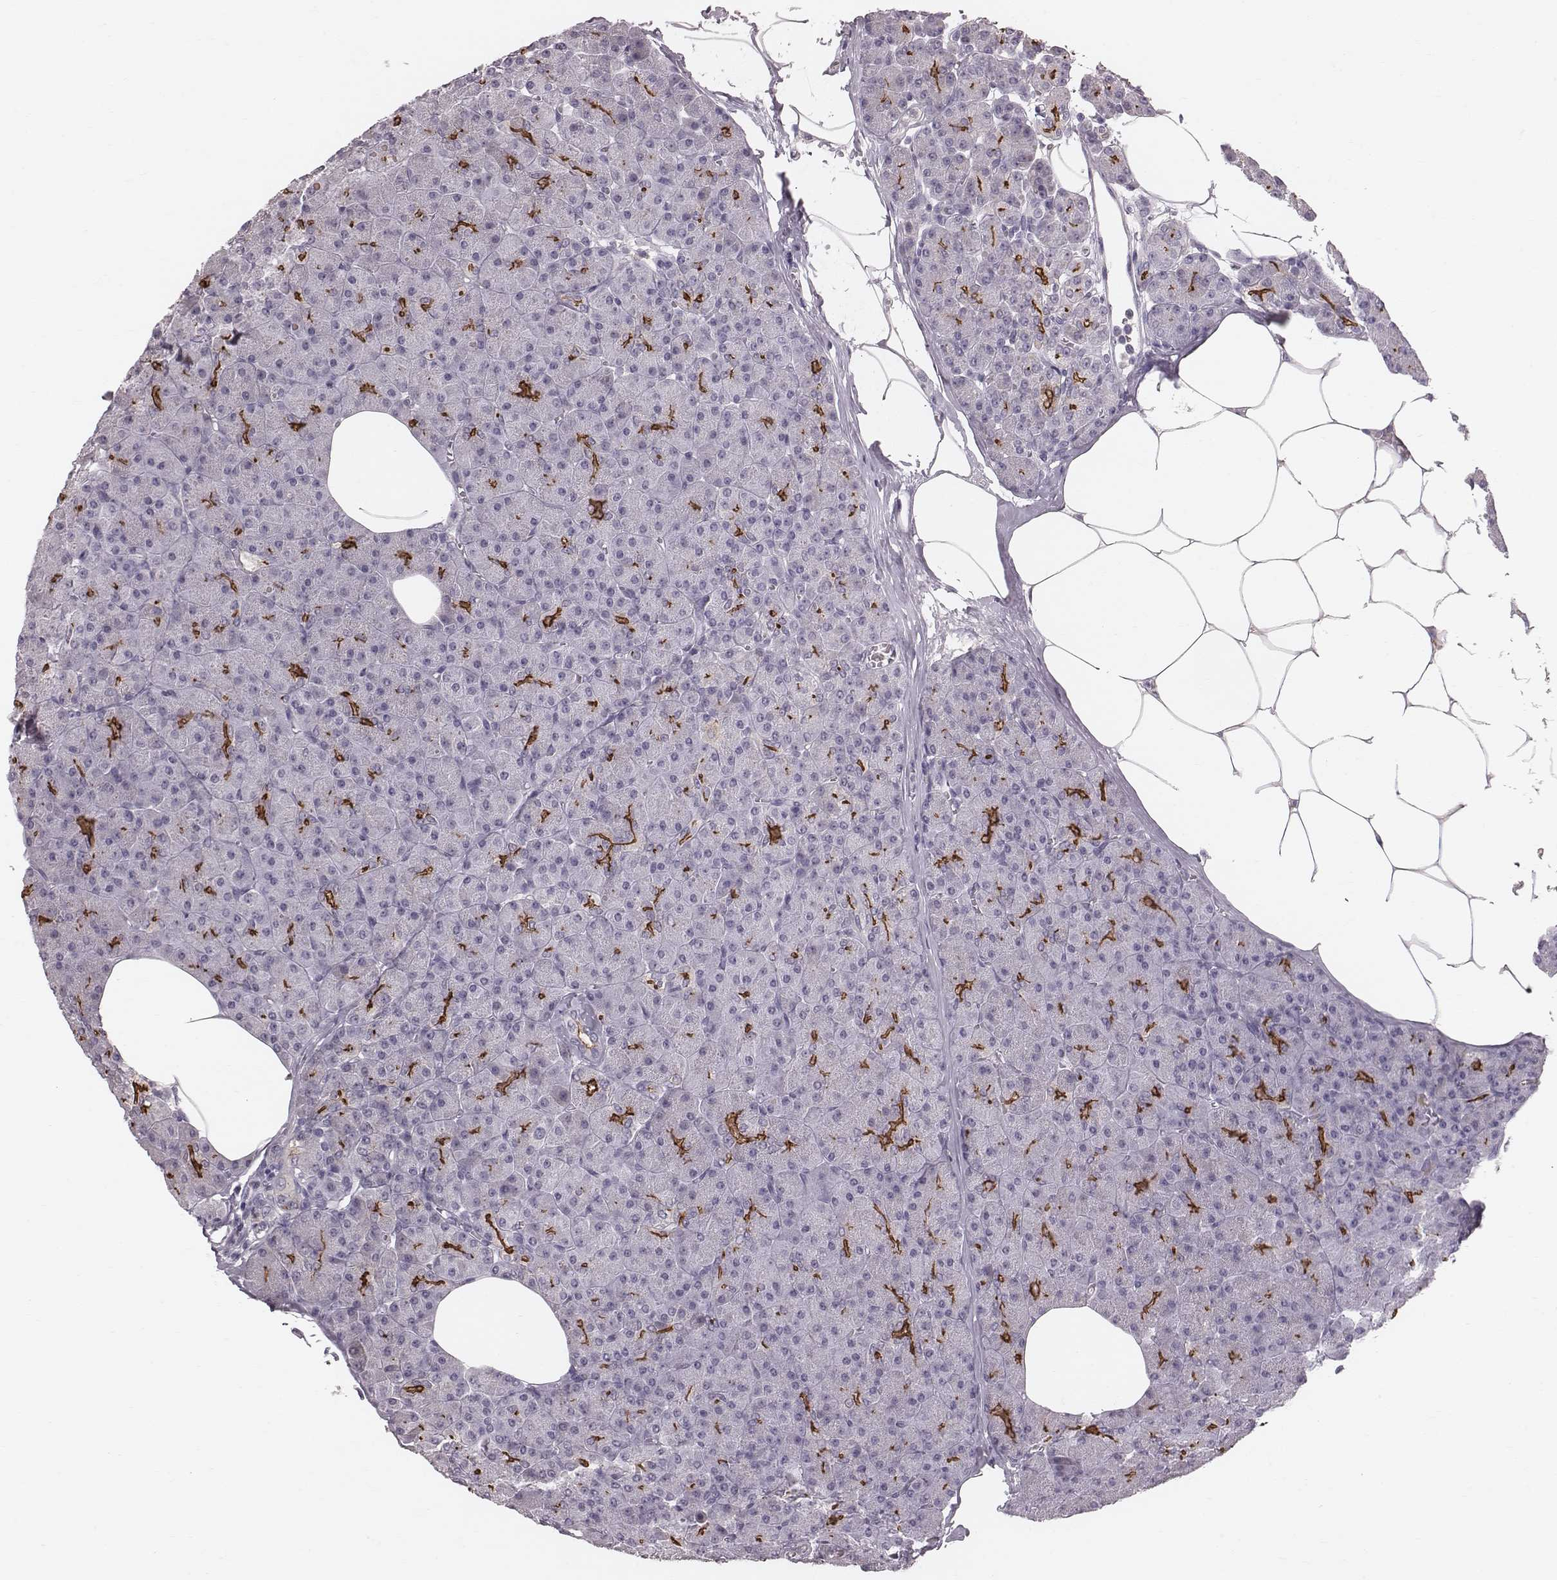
{"staining": {"intensity": "strong", "quantity": "<25%", "location": "cytoplasmic/membranous"}, "tissue": "pancreas", "cell_type": "Exocrine glandular cells", "image_type": "normal", "snomed": [{"axis": "morphology", "description": "Normal tissue, NOS"}, {"axis": "topography", "description": "Pancreas"}], "caption": "Brown immunohistochemical staining in benign pancreas shows strong cytoplasmic/membranous positivity in approximately <25% of exocrine glandular cells. Nuclei are stained in blue.", "gene": "CFTR", "patient": {"sex": "female", "age": 45}}